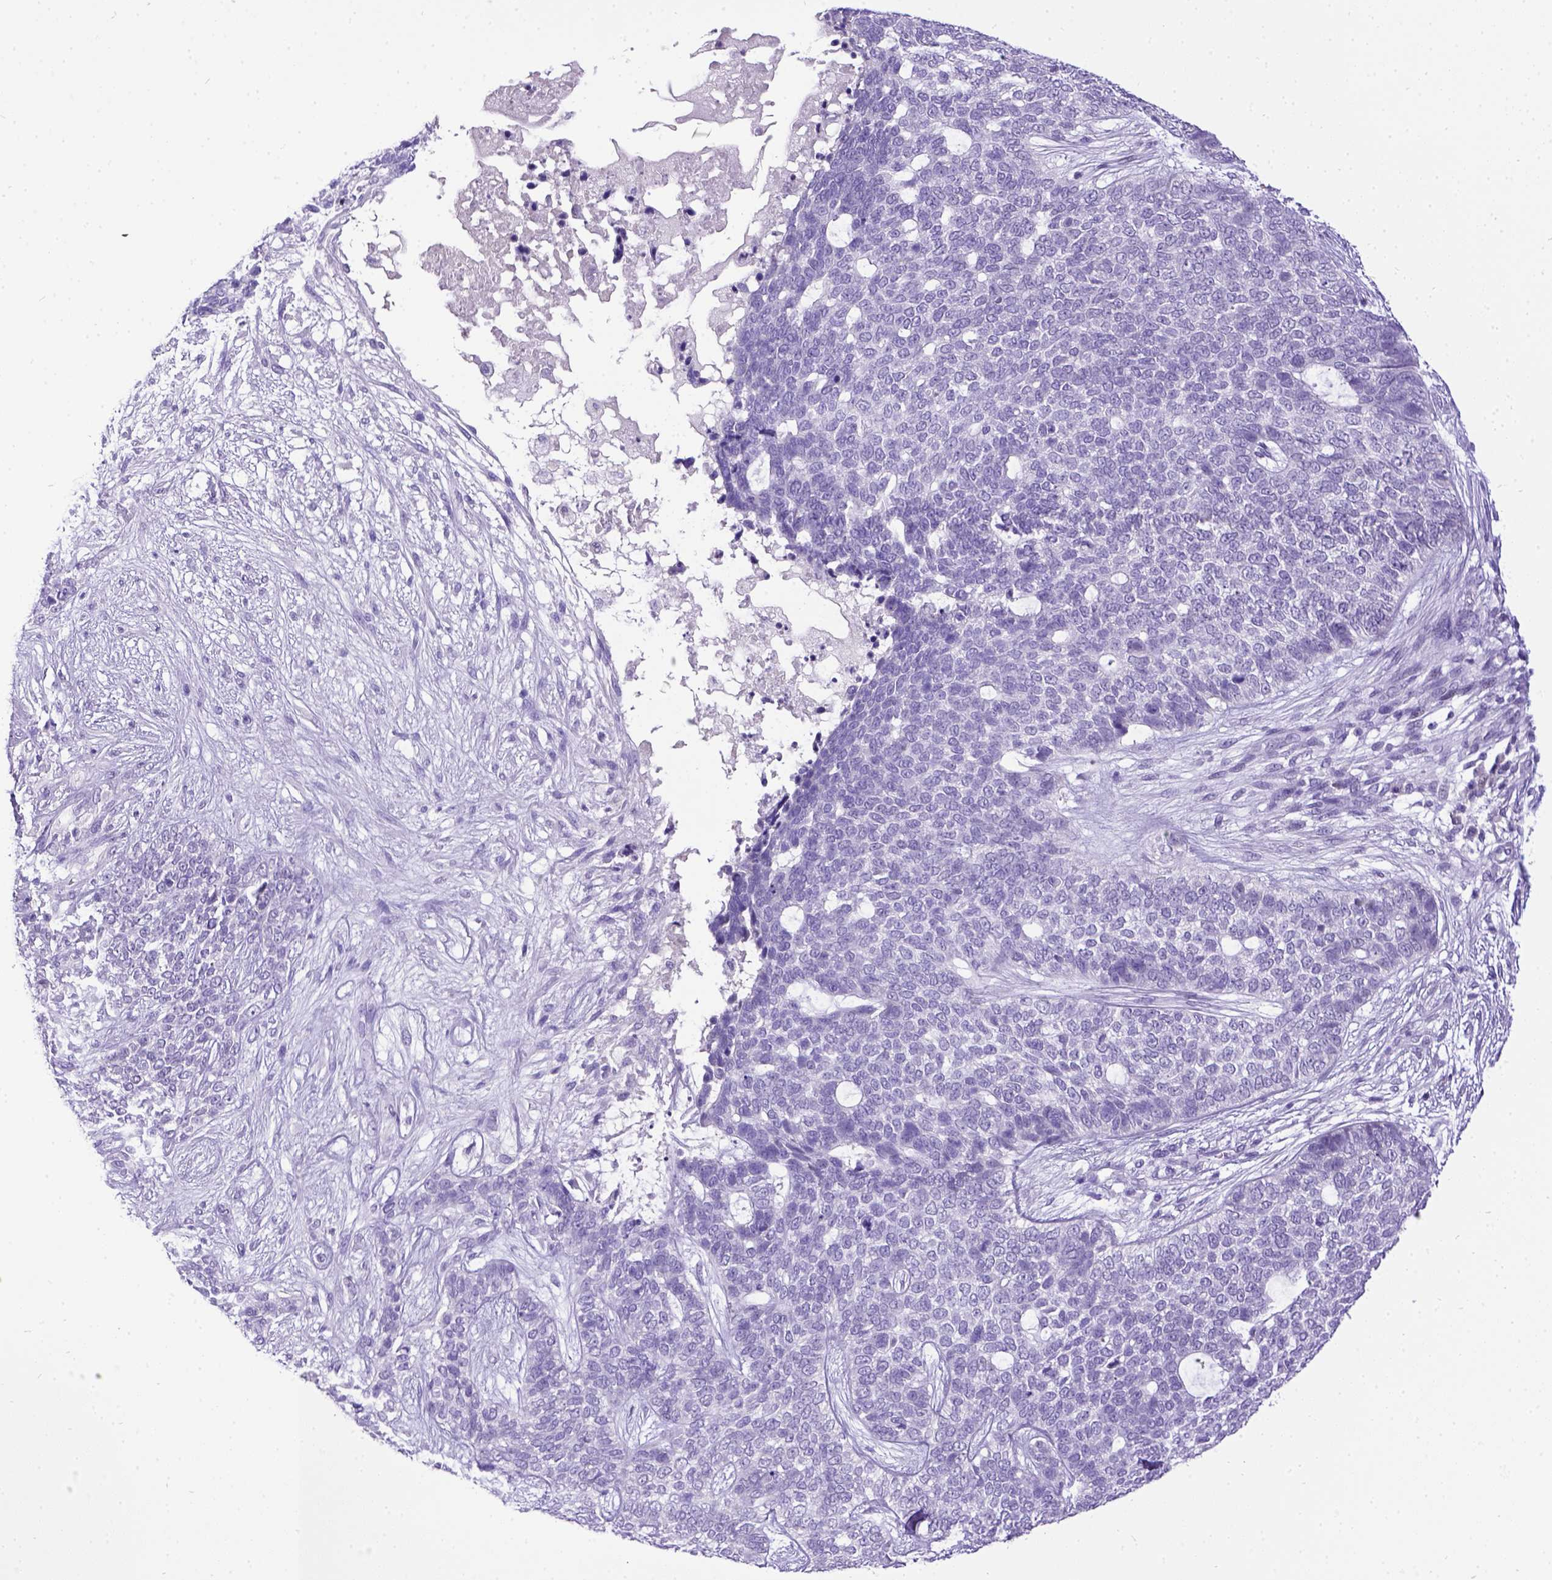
{"staining": {"intensity": "negative", "quantity": "none", "location": "none"}, "tissue": "skin cancer", "cell_type": "Tumor cells", "image_type": "cancer", "snomed": [{"axis": "morphology", "description": "Basal cell carcinoma"}, {"axis": "topography", "description": "Skin"}], "caption": "Human skin cancer stained for a protein using IHC displays no expression in tumor cells.", "gene": "ESR1", "patient": {"sex": "female", "age": 69}}